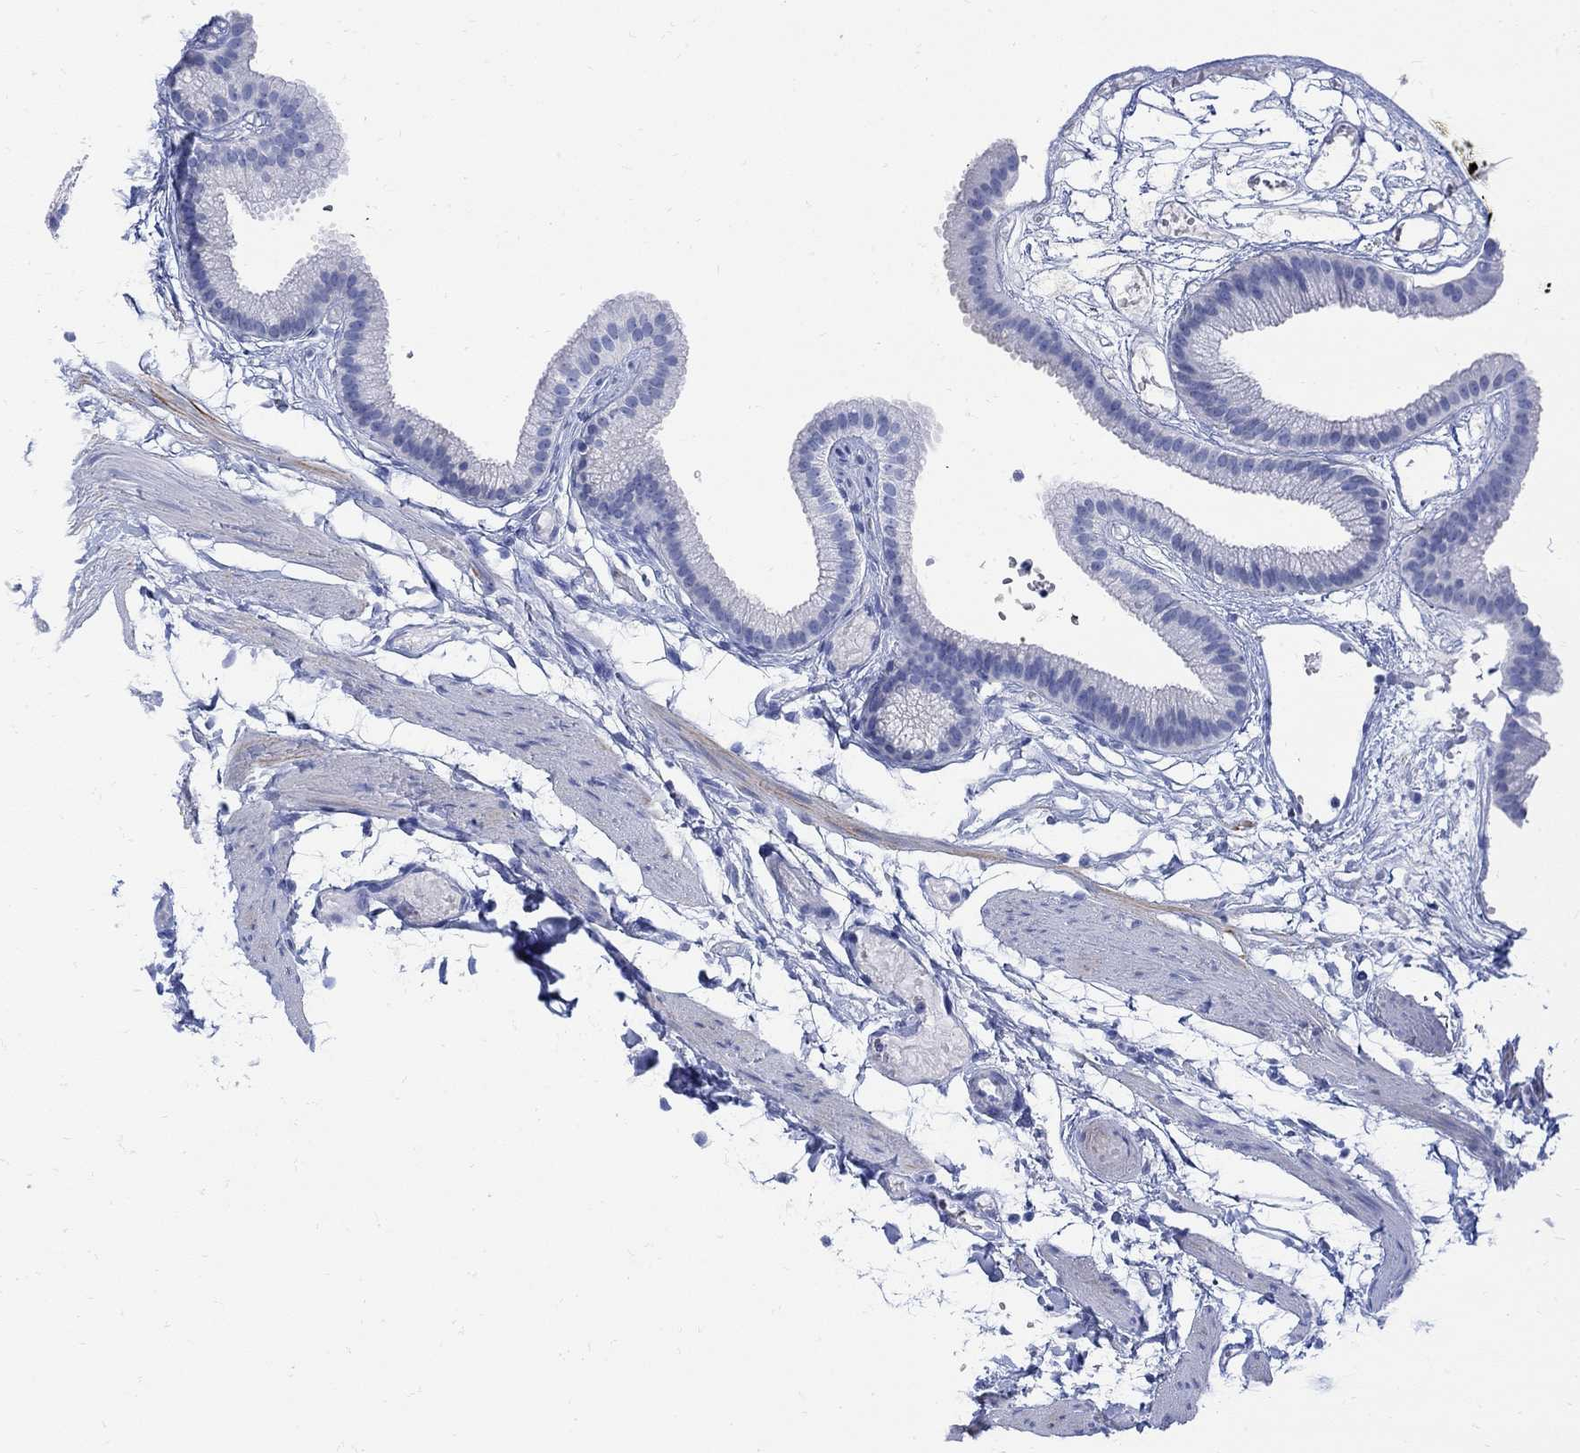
{"staining": {"intensity": "negative", "quantity": "none", "location": "none"}, "tissue": "gallbladder", "cell_type": "Glandular cells", "image_type": "normal", "snomed": [{"axis": "morphology", "description": "Normal tissue, NOS"}, {"axis": "topography", "description": "Gallbladder"}], "caption": "Immunohistochemistry (IHC) of benign gallbladder reveals no expression in glandular cells.", "gene": "MYL1", "patient": {"sex": "female", "age": 45}}